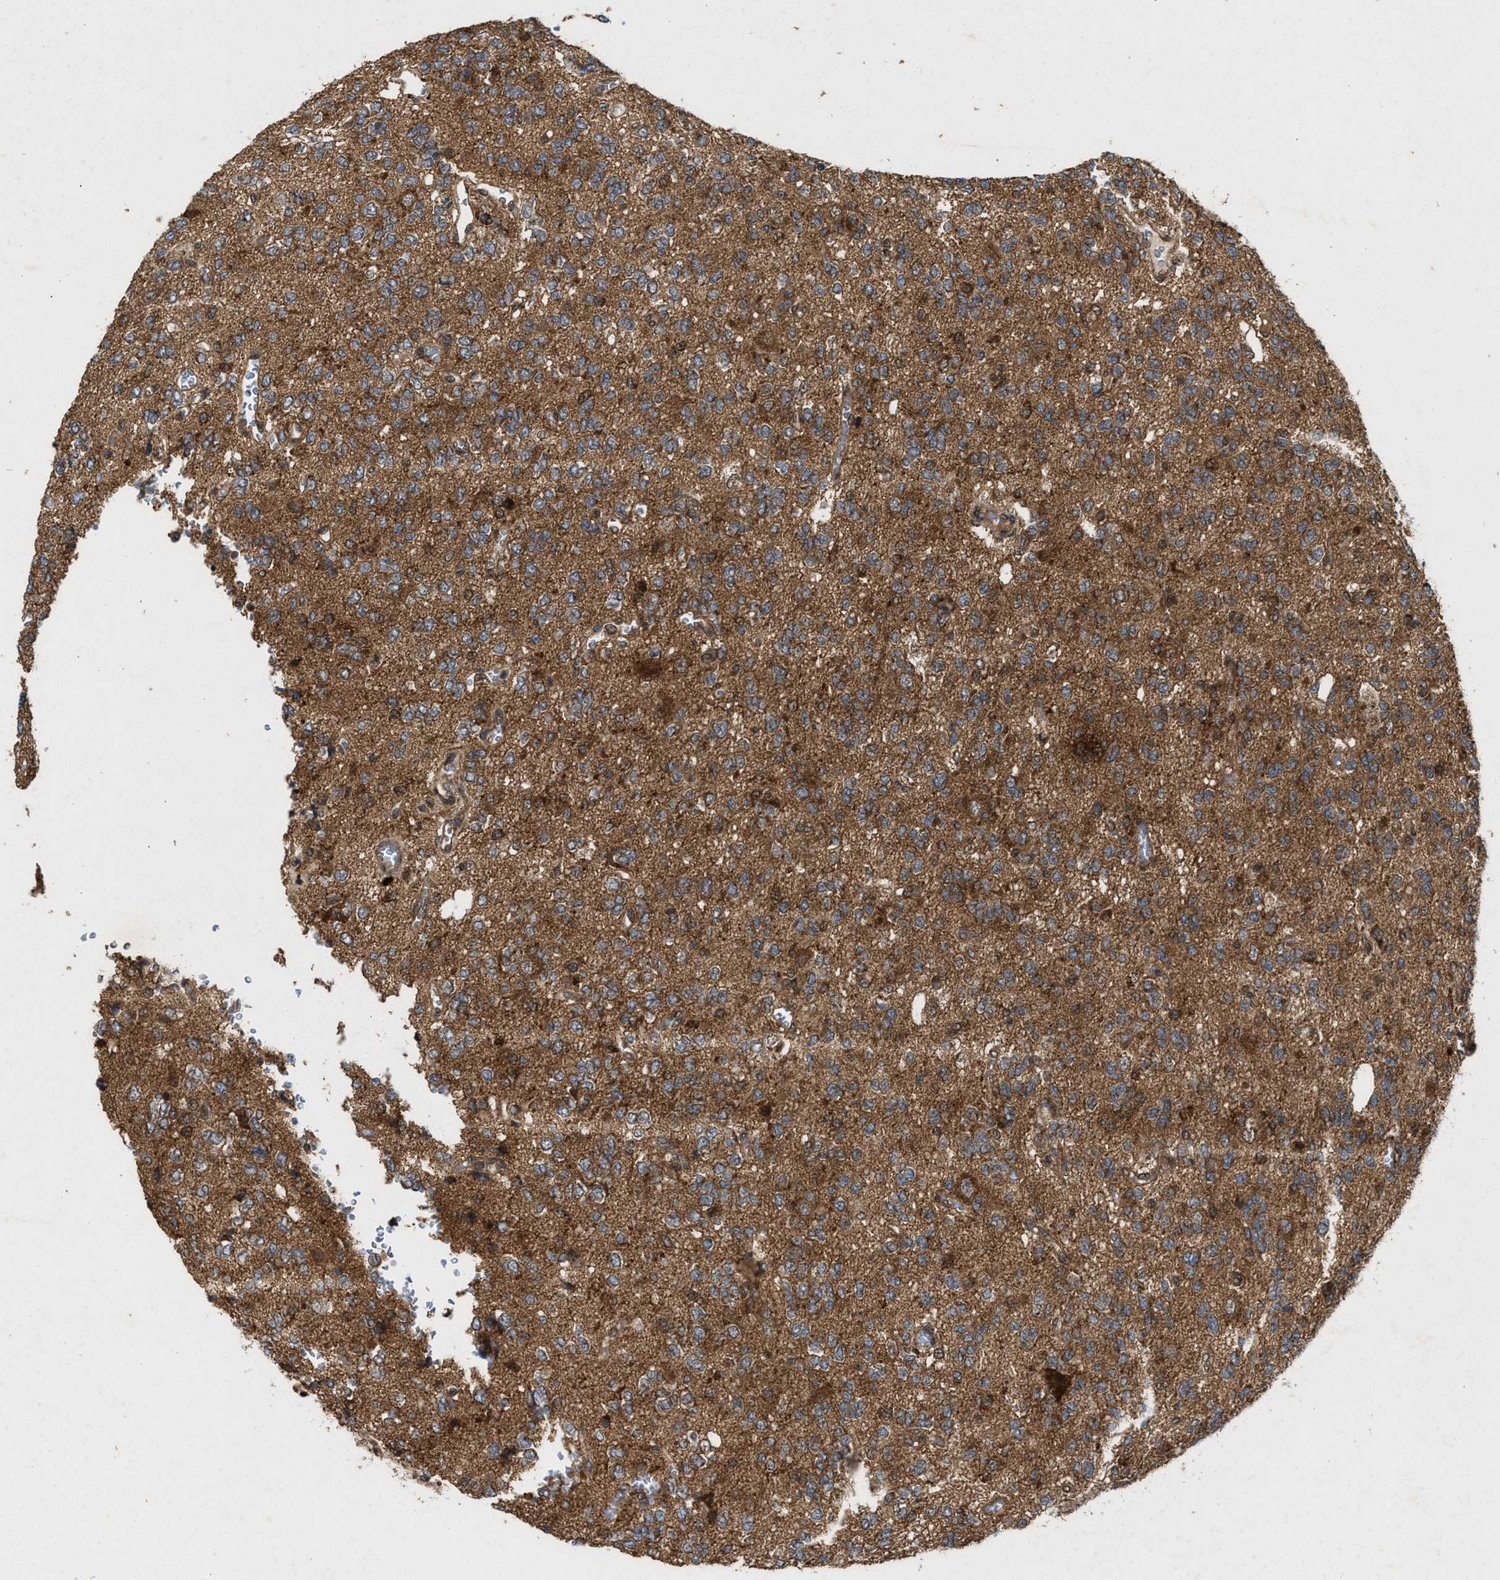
{"staining": {"intensity": "moderate", "quantity": ">75%", "location": "cytoplasmic/membranous"}, "tissue": "glioma", "cell_type": "Tumor cells", "image_type": "cancer", "snomed": [{"axis": "morphology", "description": "Glioma, malignant, Low grade"}, {"axis": "topography", "description": "Brain"}], "caption": "A brown stain highlights moderate cytoplasmic/membranous positivity of a protein in human glioma tumor cells.", "gene": "CFLAR", "patient": {"sex": "male", "age": 38}}